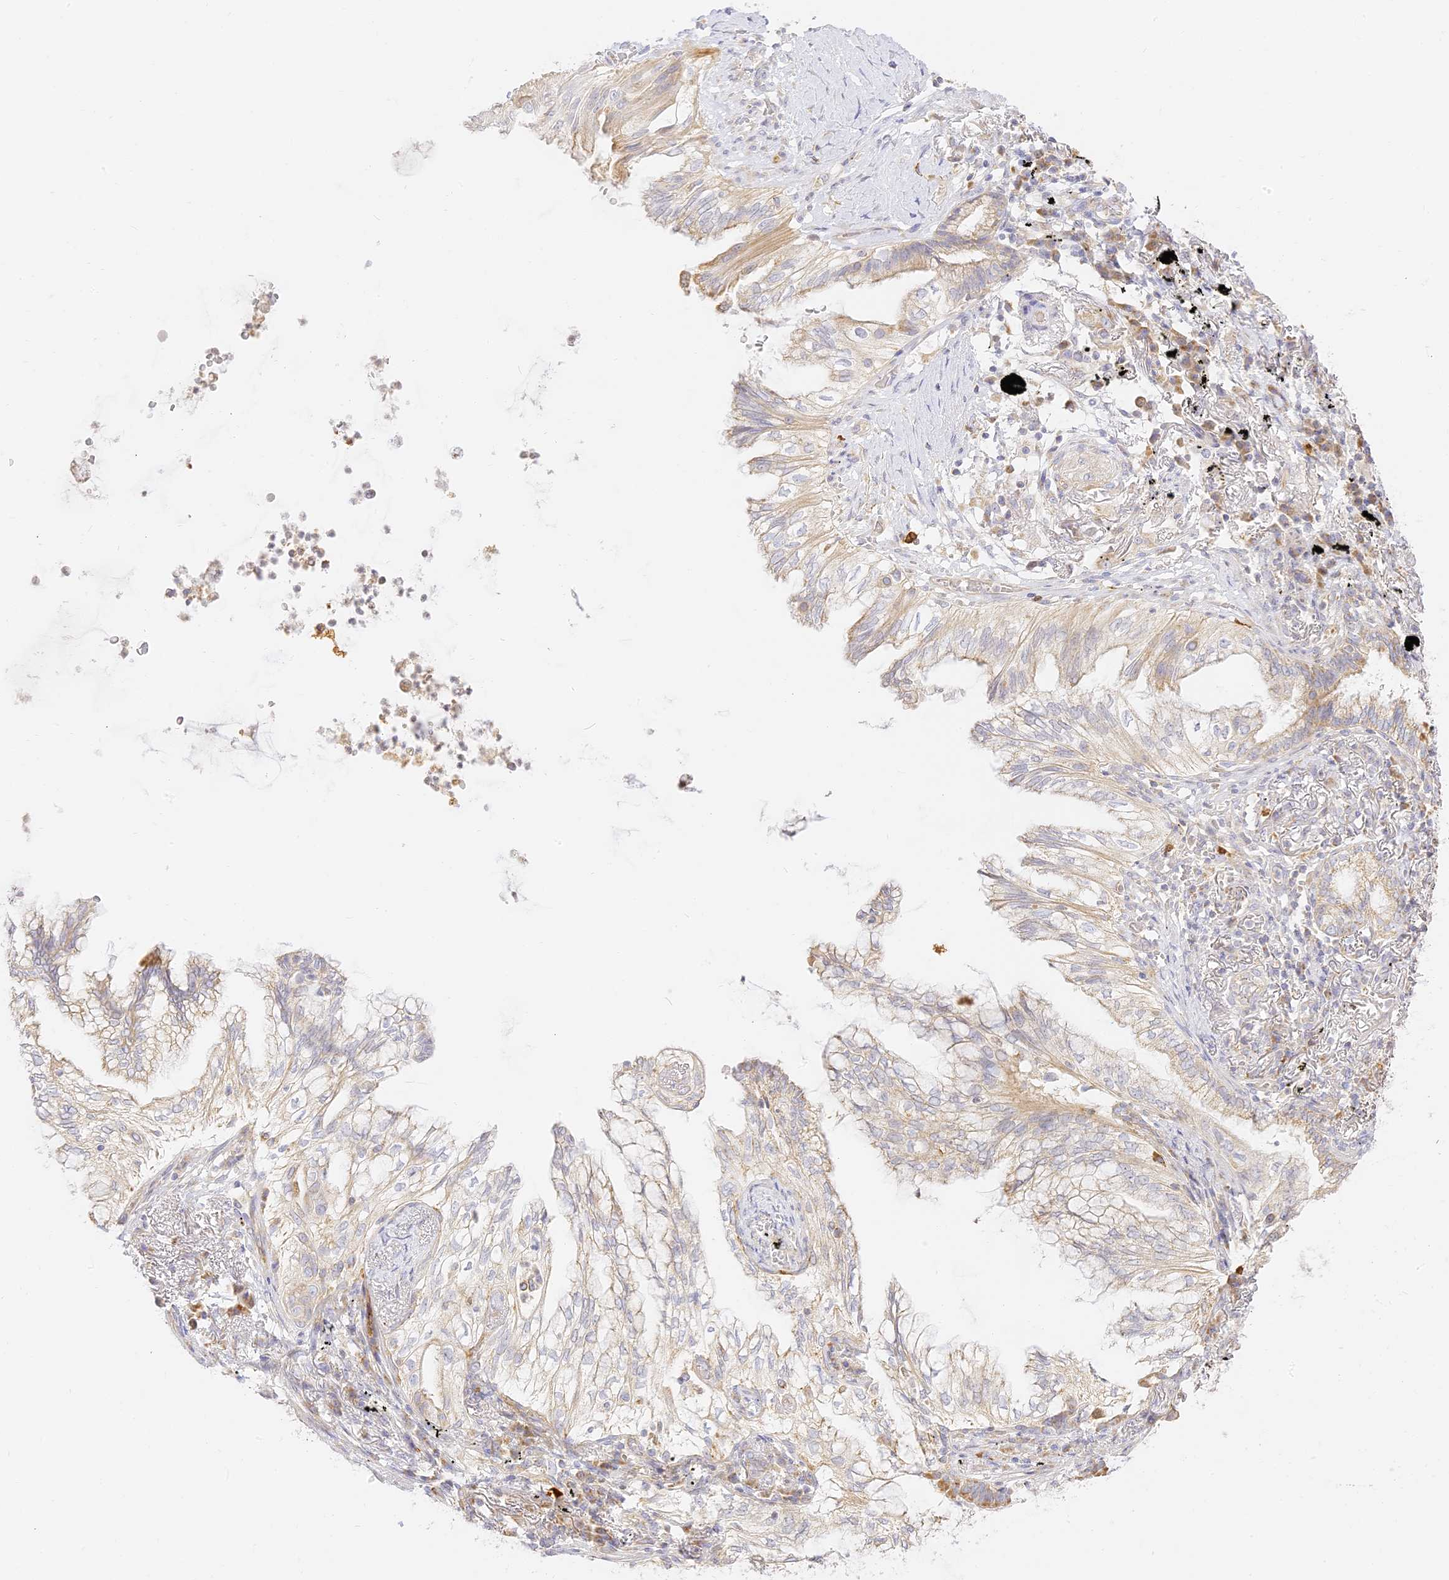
{"staining": {"intensity": "weak", "quantity": "<25%", "location": "cytoplasmic/membranous"}, "tissue": "lung cancer", "cell_type": "Tumor cells", "image_type": "cancer", "snomed": [{"axis": "morphology", "description": "Adenocarcinoma, NOS"}, {"axis": "topography", "description": "Lung"}], "caption": "Tumor cells are negative for protein expression in human lung cancer.", "gene": "LRRC15", "patient": {"sex": "female", "age": 70}}